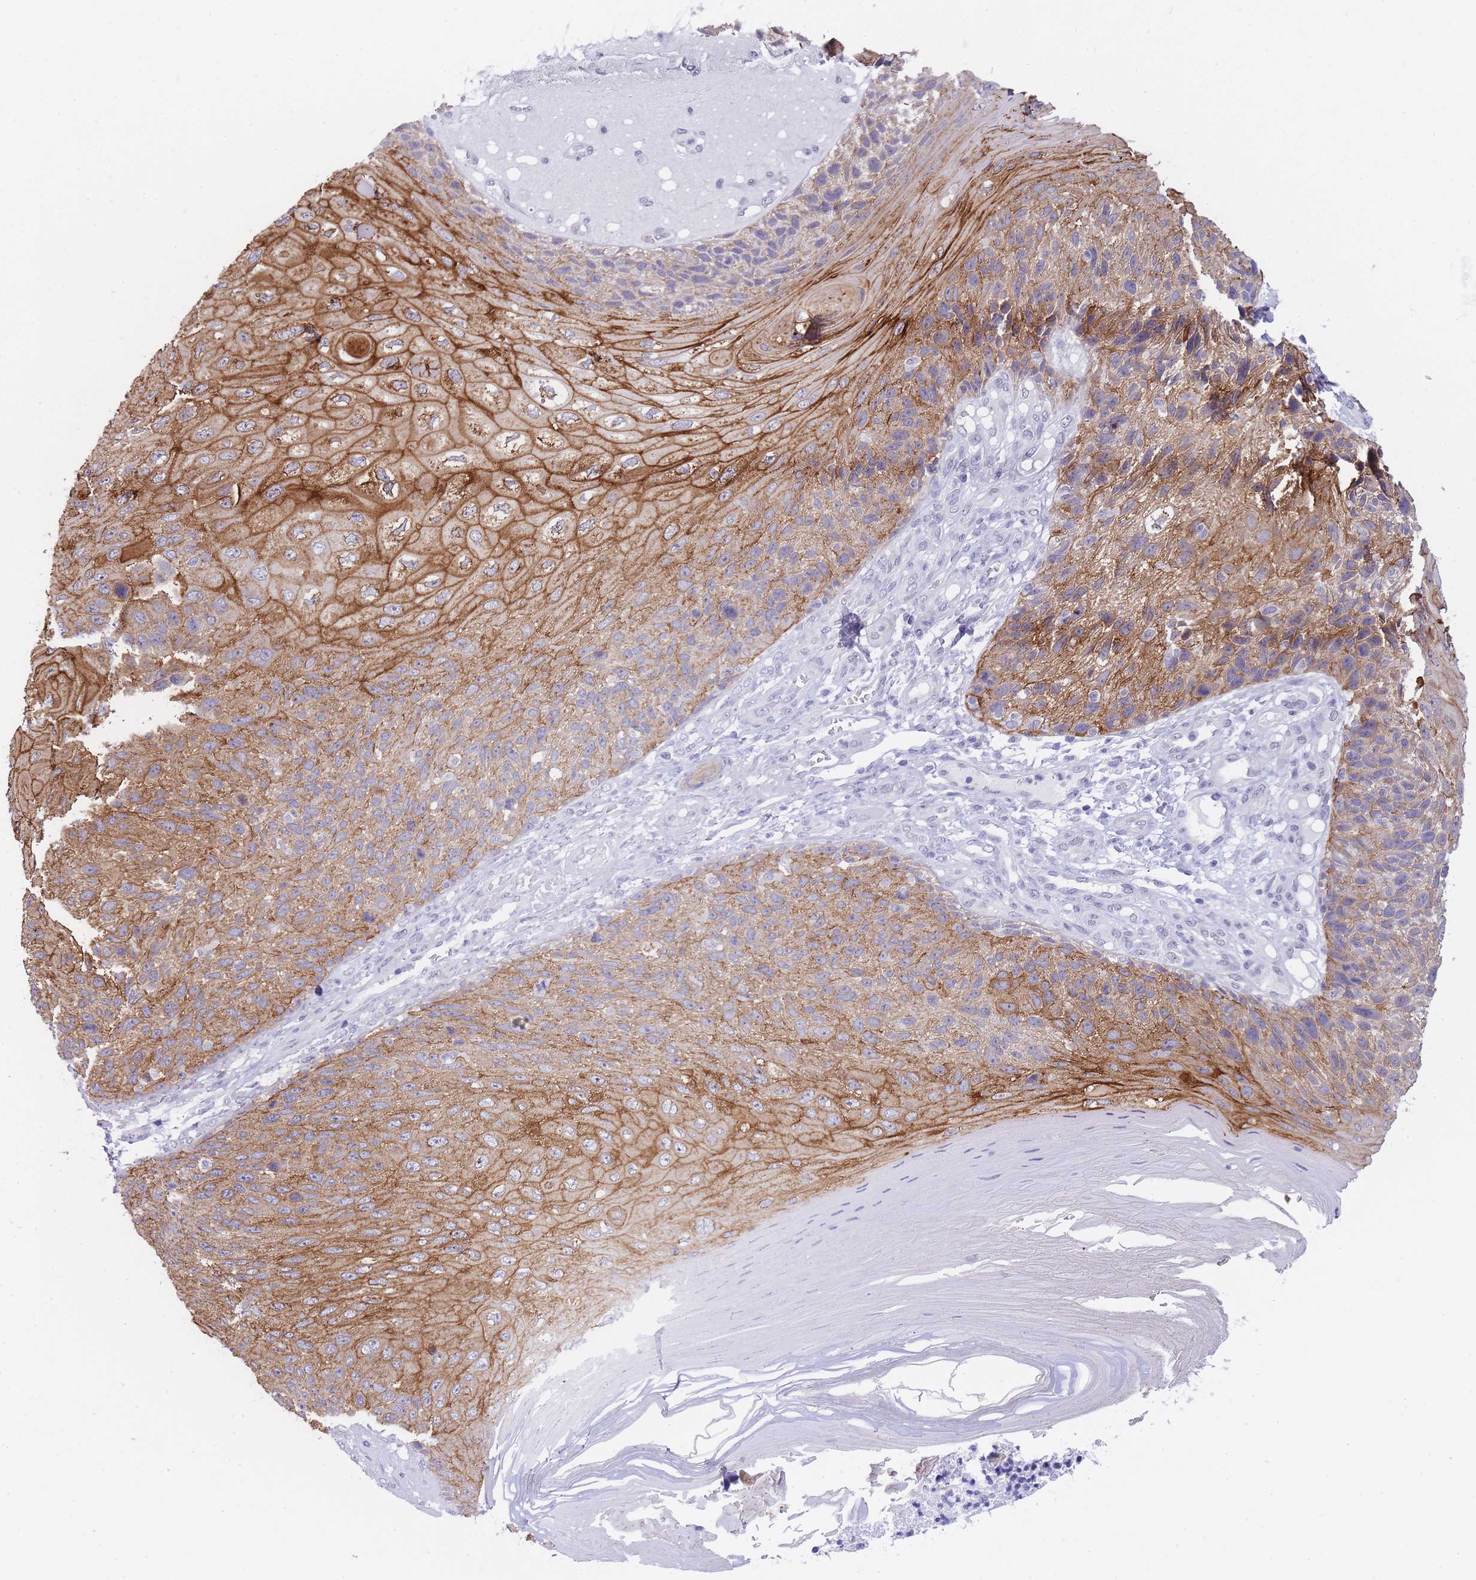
{"staining": {"intensity": "strong", "quantity": "25%-75%", "location": "cytoplasmic/membranous"}, "tissue": "skin cancer", "cell_type": "Tumor cells", "image_type": "cancer", "snomed": [{"axis": "morphology", "description": "Squamous cell carcinoma, NOS"}, {"axis": "topography", "description": "Skin"}], "caption": "Brown immunohistochemical staining in skin squamous cell carcinoma displays strong cytoplasmic/membranous staining in approximately 25%-75% of tumor cells.", "gene": "FRAT2", "patient": {"sex": "female", "age": 88}}